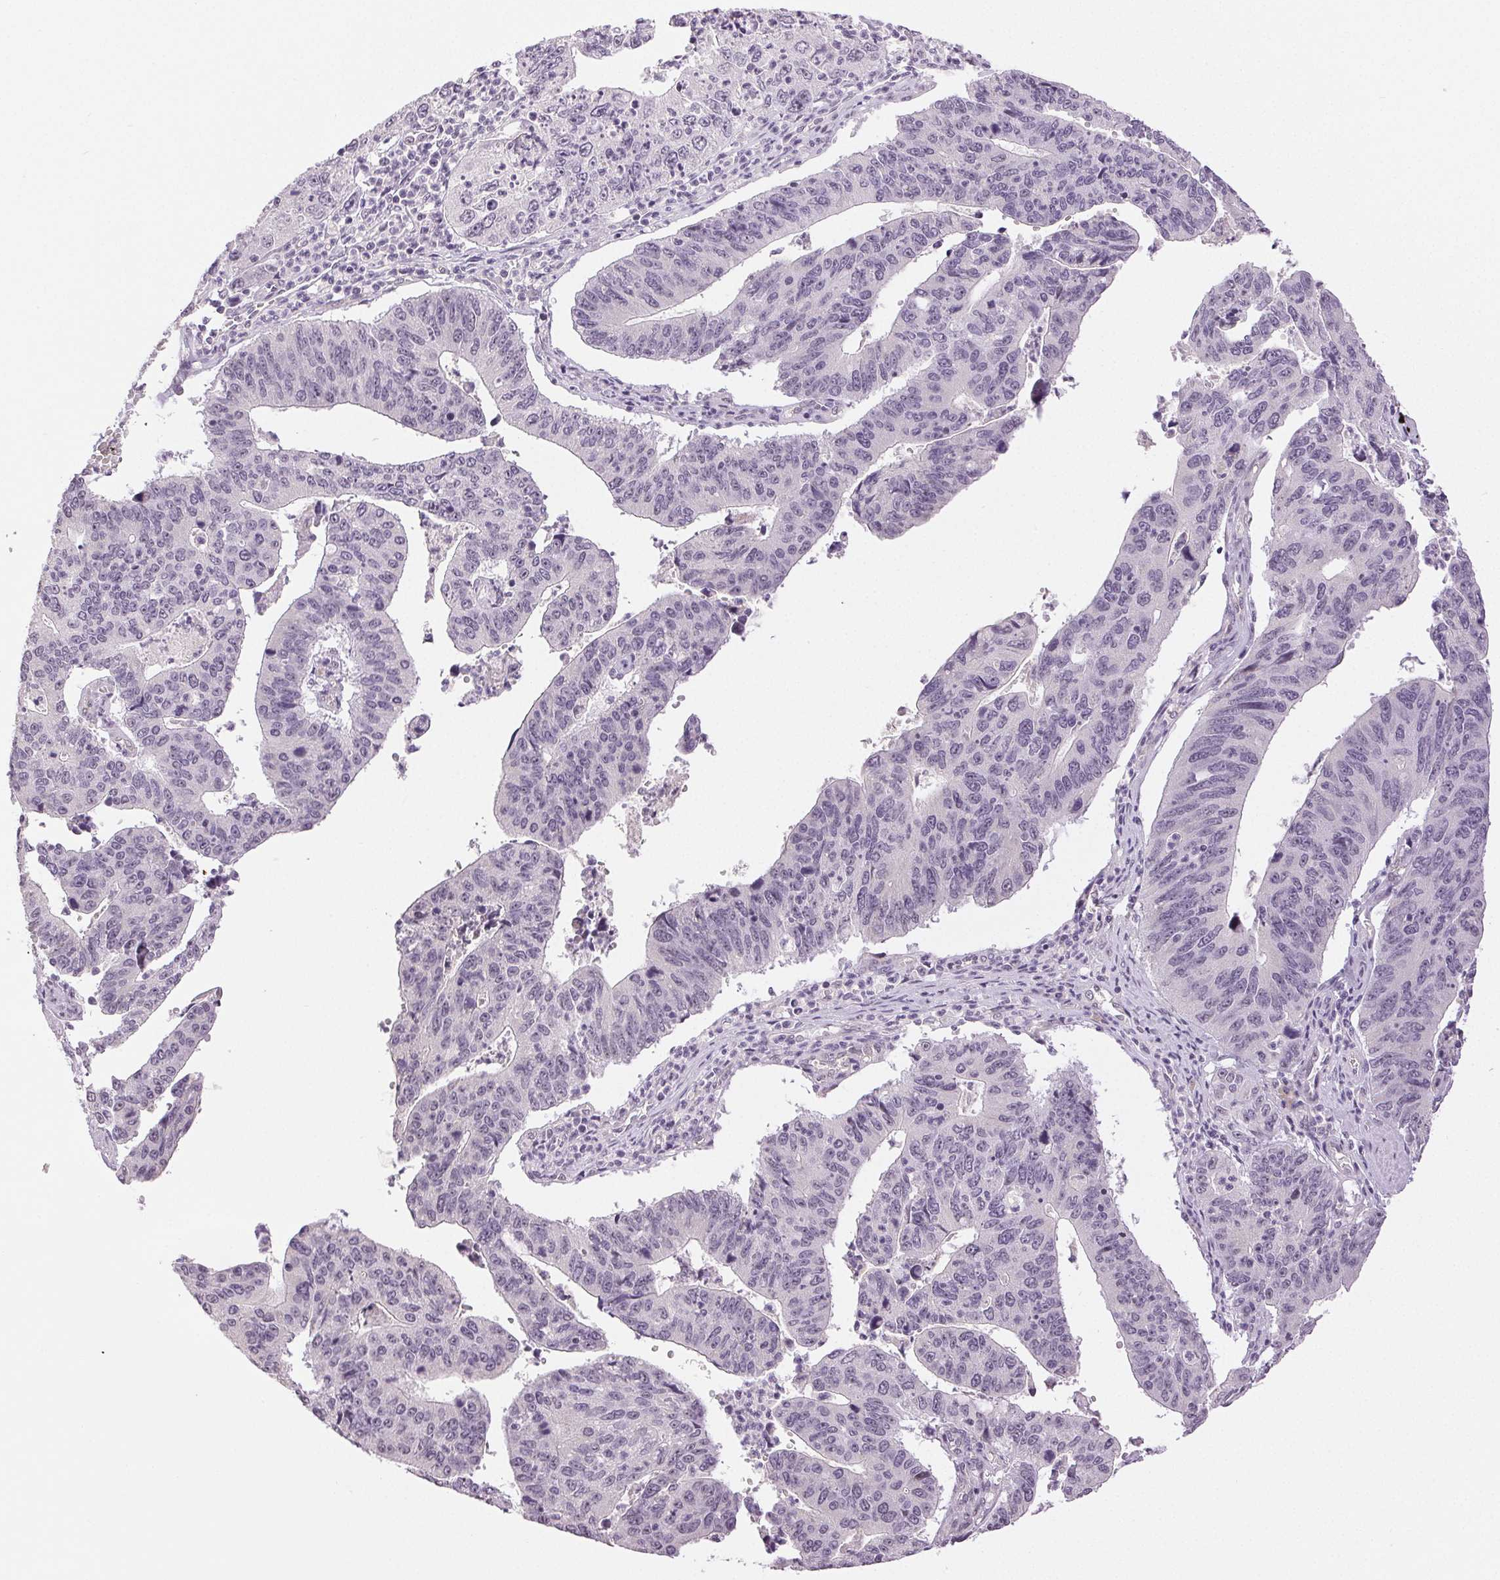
{"staining": {"intensity": "negative", "quantity": "none", "location": "none"}, "tissue": "stomach cancer", "cell_type": "Tumor cells", "image_type": "cancer", "snomed": [{"axis": "morphology", "description": "Adenocarcinoma, NOS"}, {"axis": "topography", "description": "Stomach"}], "caption": "A high-resolution image shows immunohistochemistry (IHC) staining of stomach cancer (adenocarcinoma), which reveals no significant positivity in tumor cells.", "gene": "PLCB1", "patient": {"sex": "male", "age": 59}}